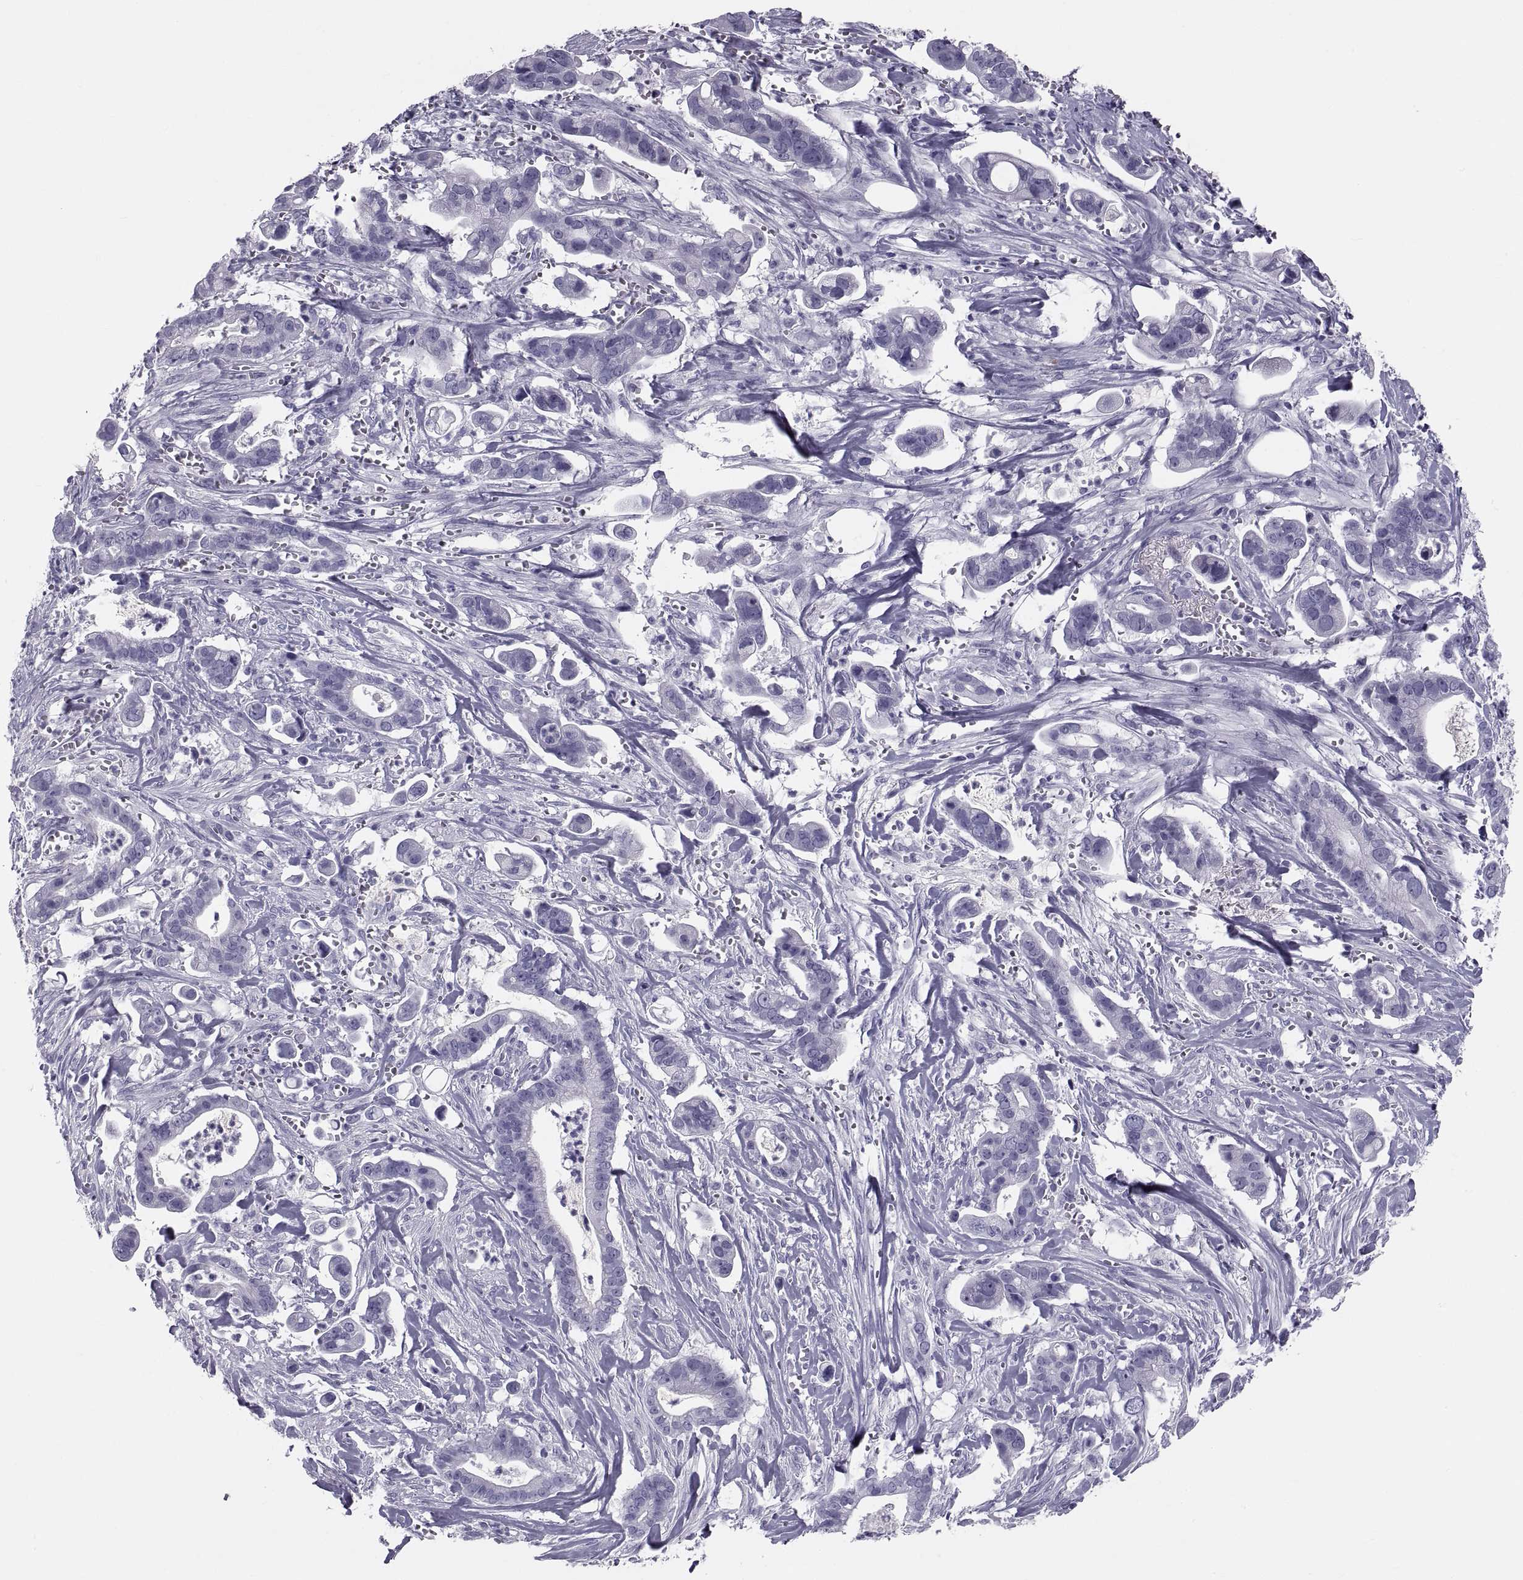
{"staining": {"intensity": "negative", "quantity": "none", "location": "none"}, "tissue": "pancreatic cancer", "cell_type": "Tumor cells", "image_type": "cancer", "snomed": [{"axis": "morphology", "description": "Adenocarcinoma, NOS"}, {"axis": "topography", "description": "Pancreas"}], "caption": "The image exhibits no staining of tumor cells in pancreatic cancer.", "gene": "CRISP1", "patient": {"sex": "male", "age": 61}}